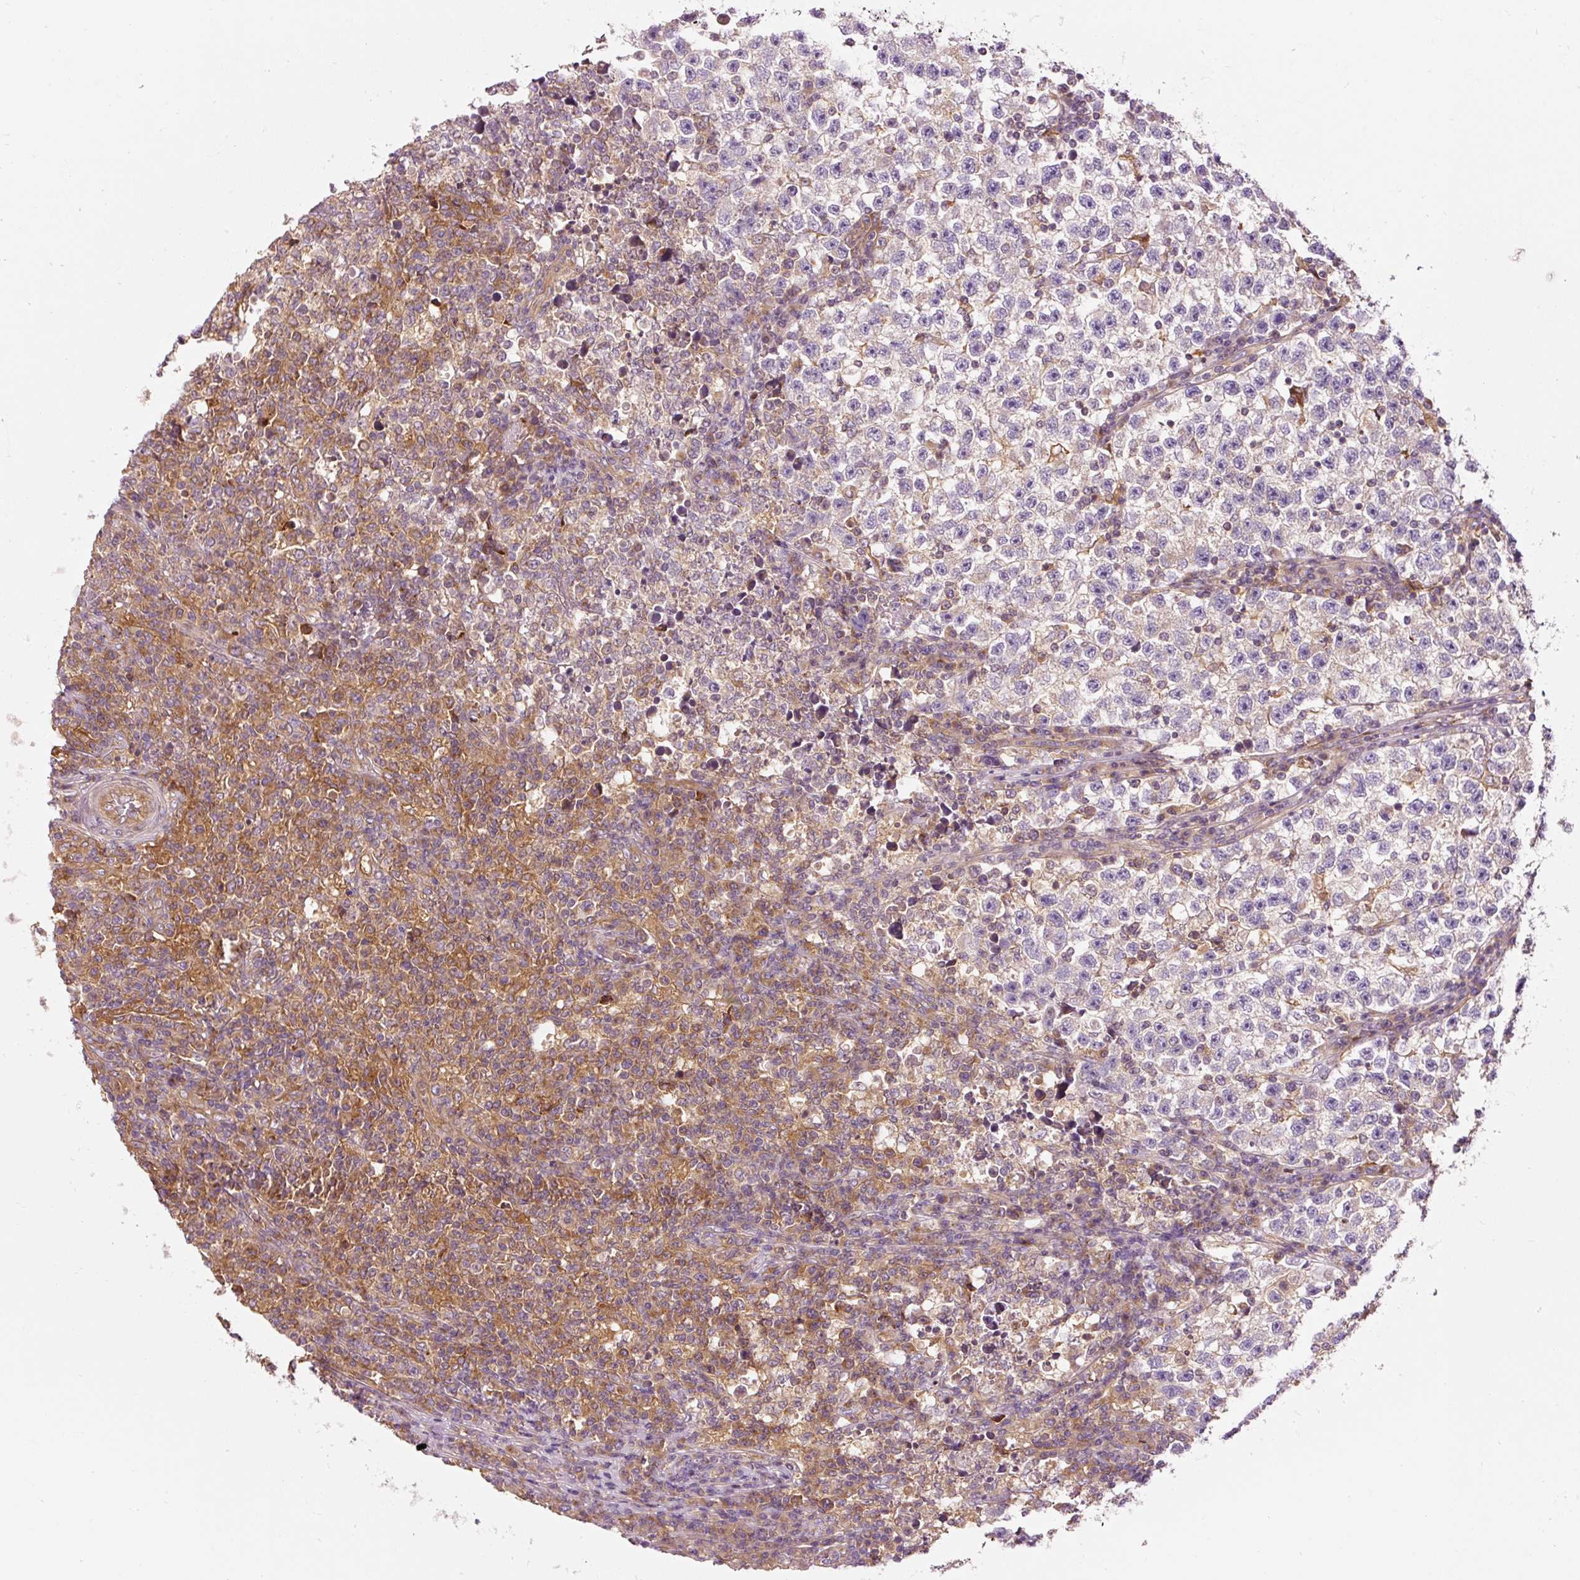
{"staining": {"intensity": "negative", "quantity": "none", "location": "none"}, "tissue": "testis cancer", "cell_type": "Tumor cells", "image_type": "cancer", "snomed": [{"axis": "morphology", "description": "Seminoma, NOS"}, {"axis": "topography", "description": "Testis"}], "caption": "An immunohistochemistry micrograph of testis cancer (seminoma) is shown. There is no staining in tumor cells of testis cancer (seminoma). Brightfield microscopy of immunohistochemistry (IHC) stained with DAB (3,3'-diaminobenzidine) (brown) and hematoxylin (blue), captured at high magnification.", "gene": "NAPA", "patient": {"sex": "male", "age": 22}}